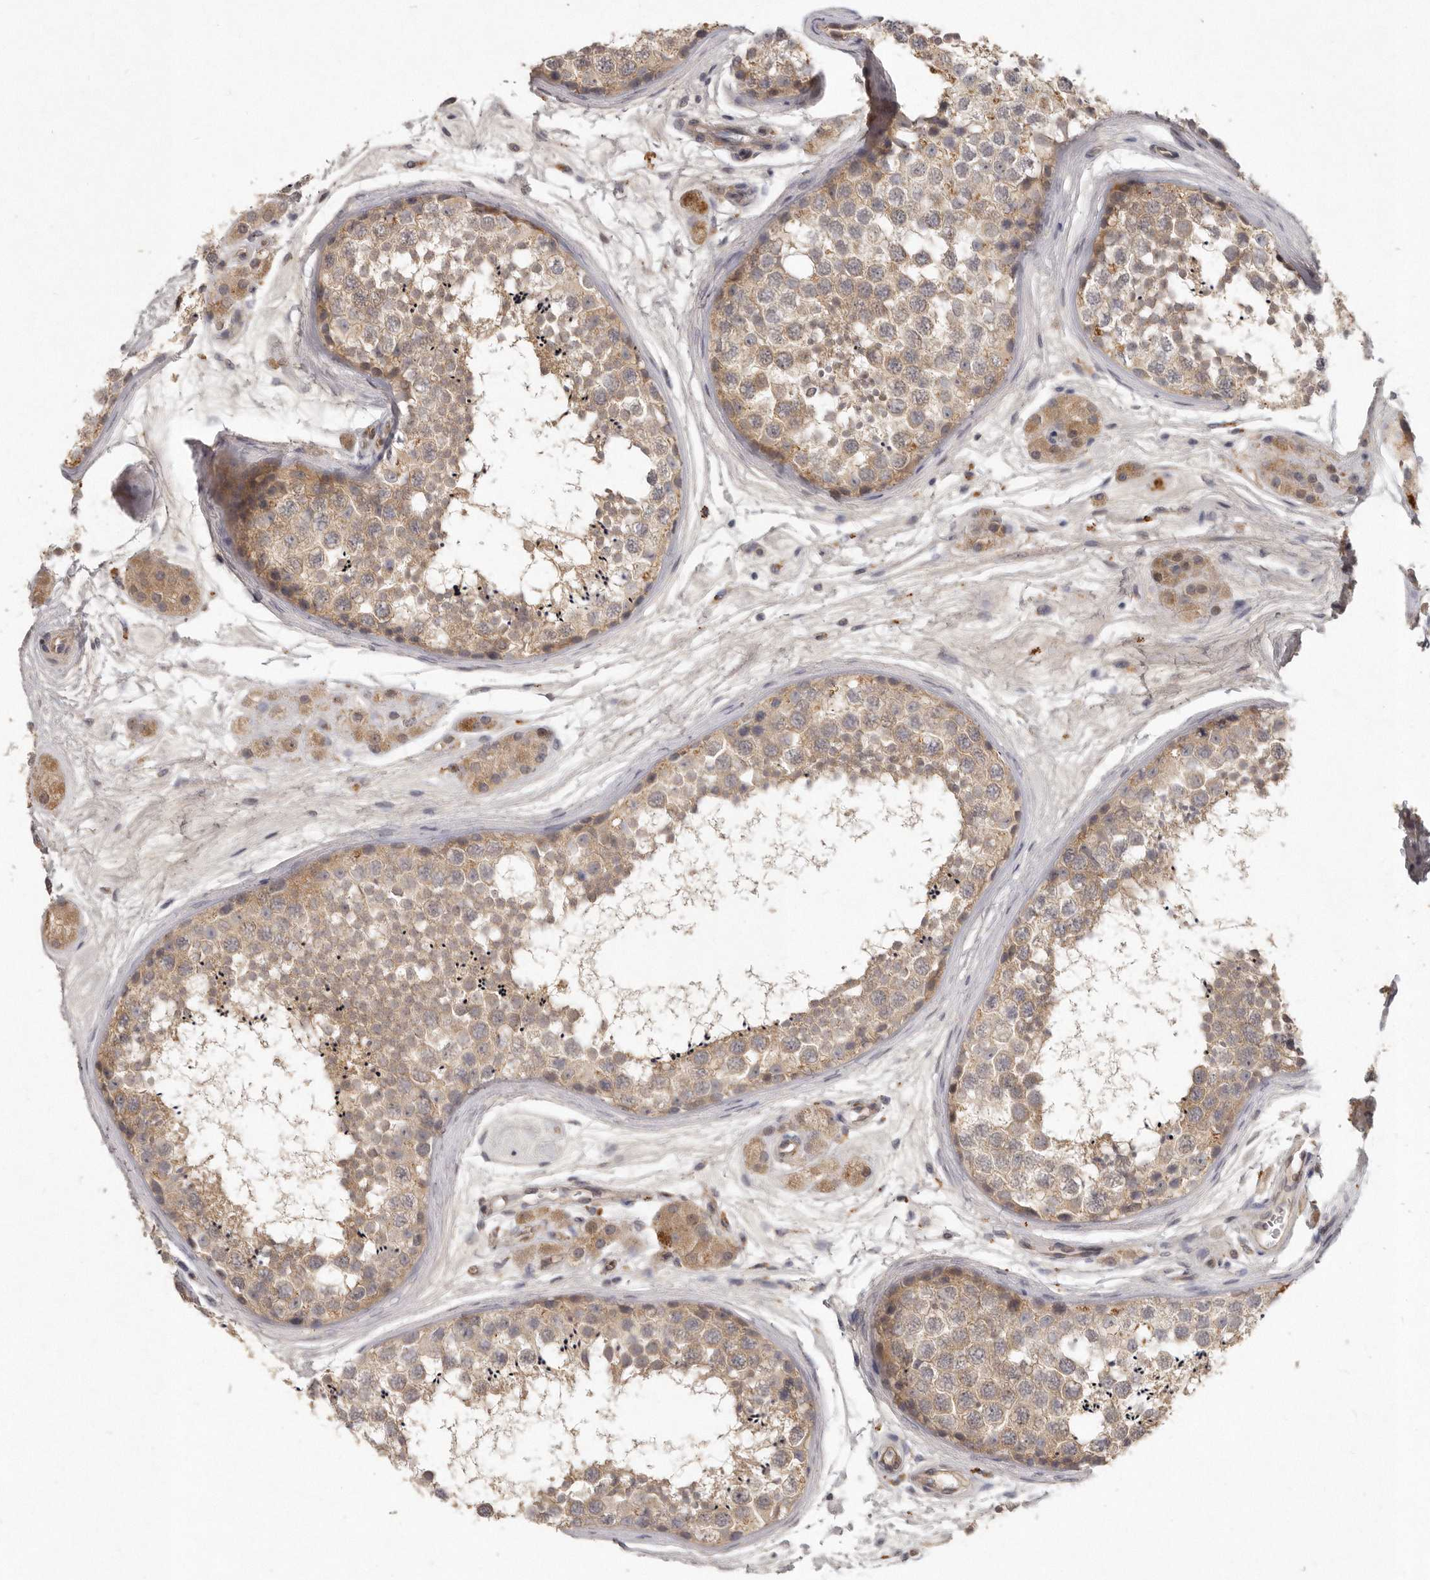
{"staining": {"intensity": "weak", "quantity": ">75%", "location": "cytoplasmic/membranous"}, "tissue": "testis", "cell_type": "Cells in seminiferous ducts", "image_type": "normal", "snomed": [{"axis": "morphology", "description": "Normal tissue, NOS"}, {"axis": "topography", "description": "Testis"}], "caption": "Cells in seminiferous ducts show low levels of weak cytoplasmic/membranous positivity in approximately >75% of cells in unremarkable testis. The staining was performed using DAB to visualize the protein expression in brown, while the nuclei were stained in blue with hematoxylin (Magnification: 20x).", "gene": "SLC22A1", "patient": {"sex": "male", "age": 56}}